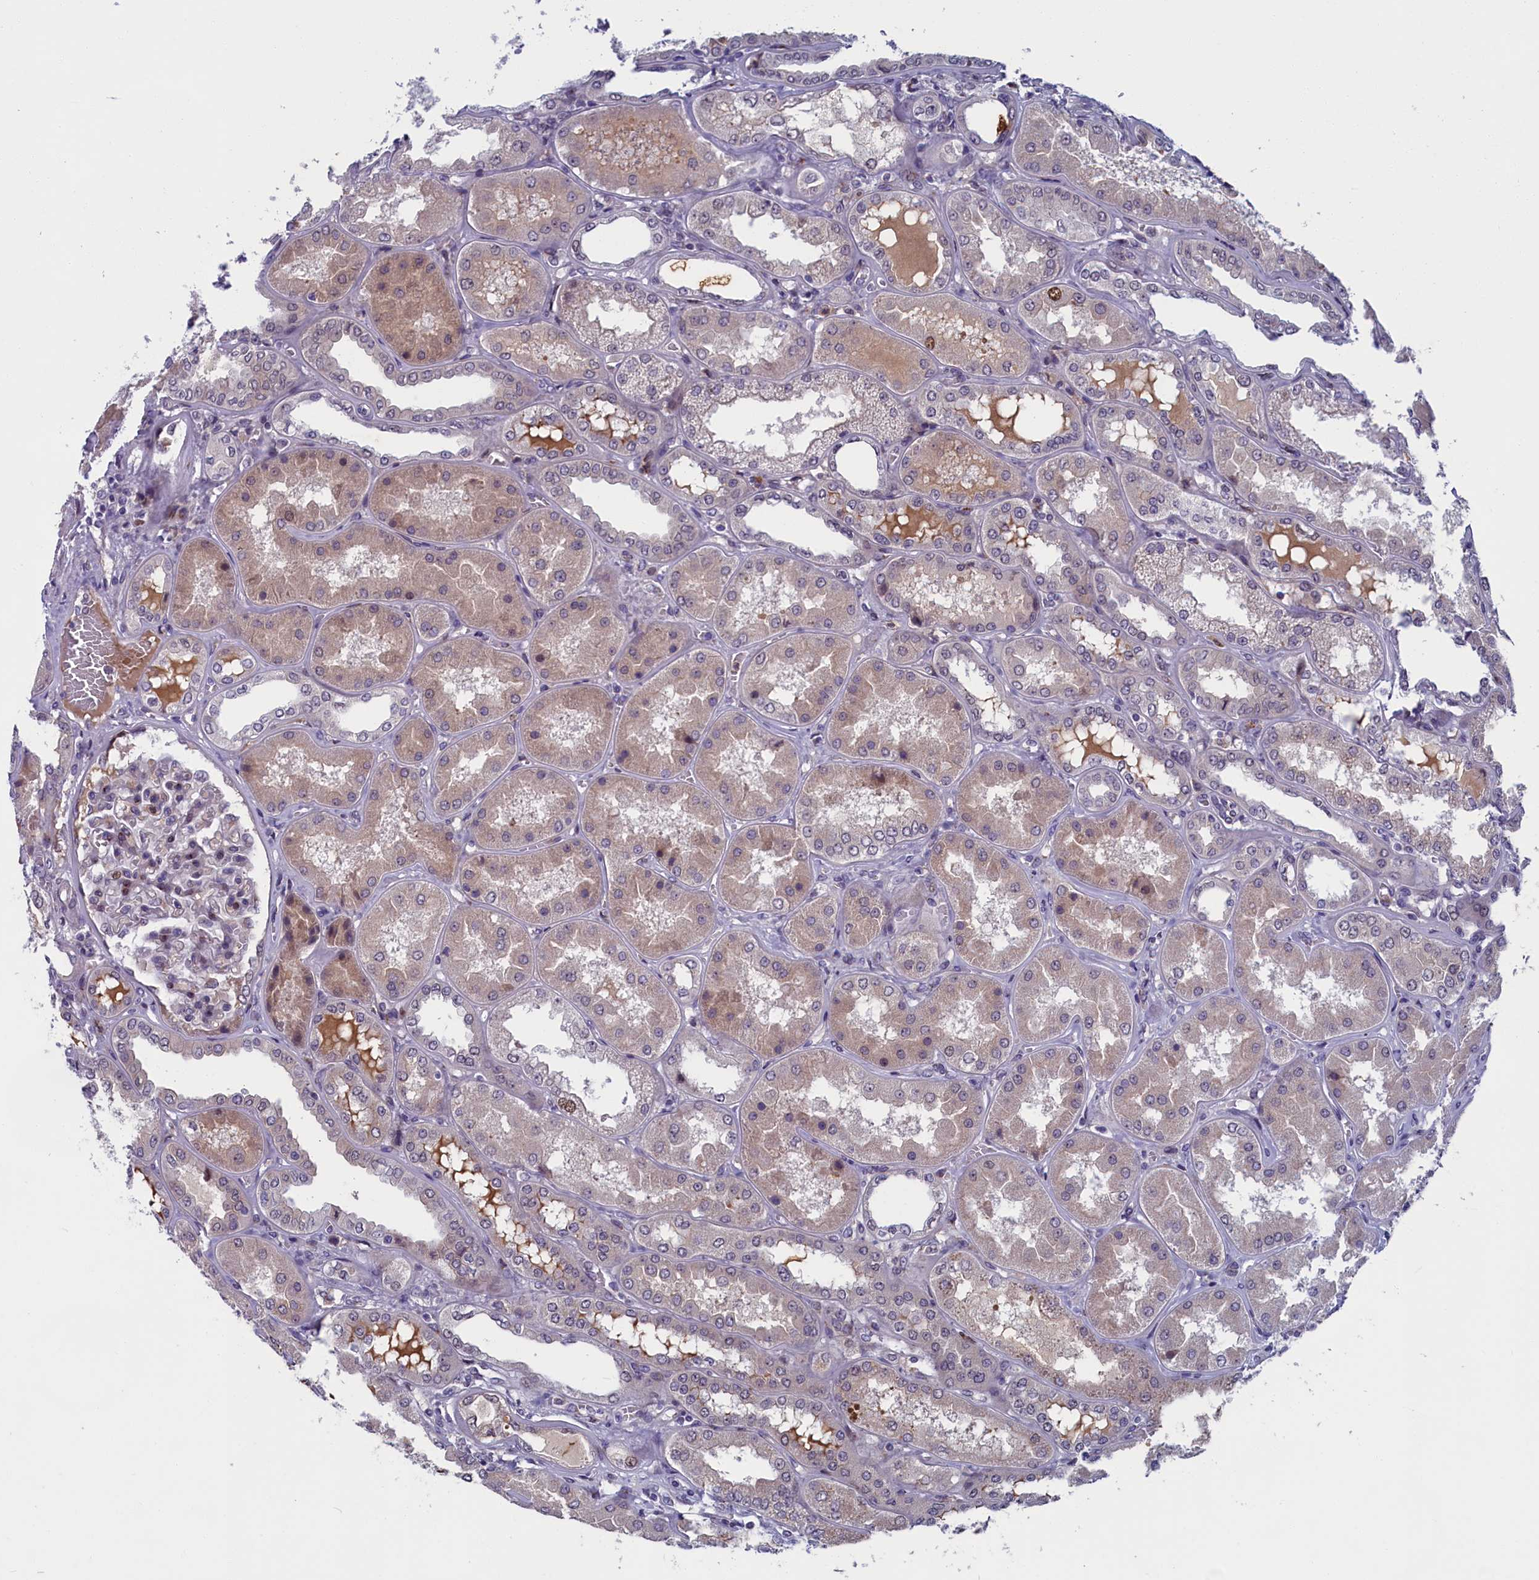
{"staining": {"intensity": "weak", "quantity": "<25%", "location": "nuclear"}, "tissue": "kidney", "cell_type": "Cells in glomeruli", "image_type": "normal", "snomed": [{"axis": "morphology", "description": "Normal tissue, NOS"}, {"axis": "topography", "description": "Kidney"}], "caption": "DAB immunohistochemical staining of normal kidney reveals no significant positivity in cells in glomeruli. The staining was performed using DAB to visualize the protein expression in brown, while the nuclei were stained in blue with hematoxylin (Magnification: 20x).", "gene": "LIG1", "patient": {"sex": "female", "age": 56}}